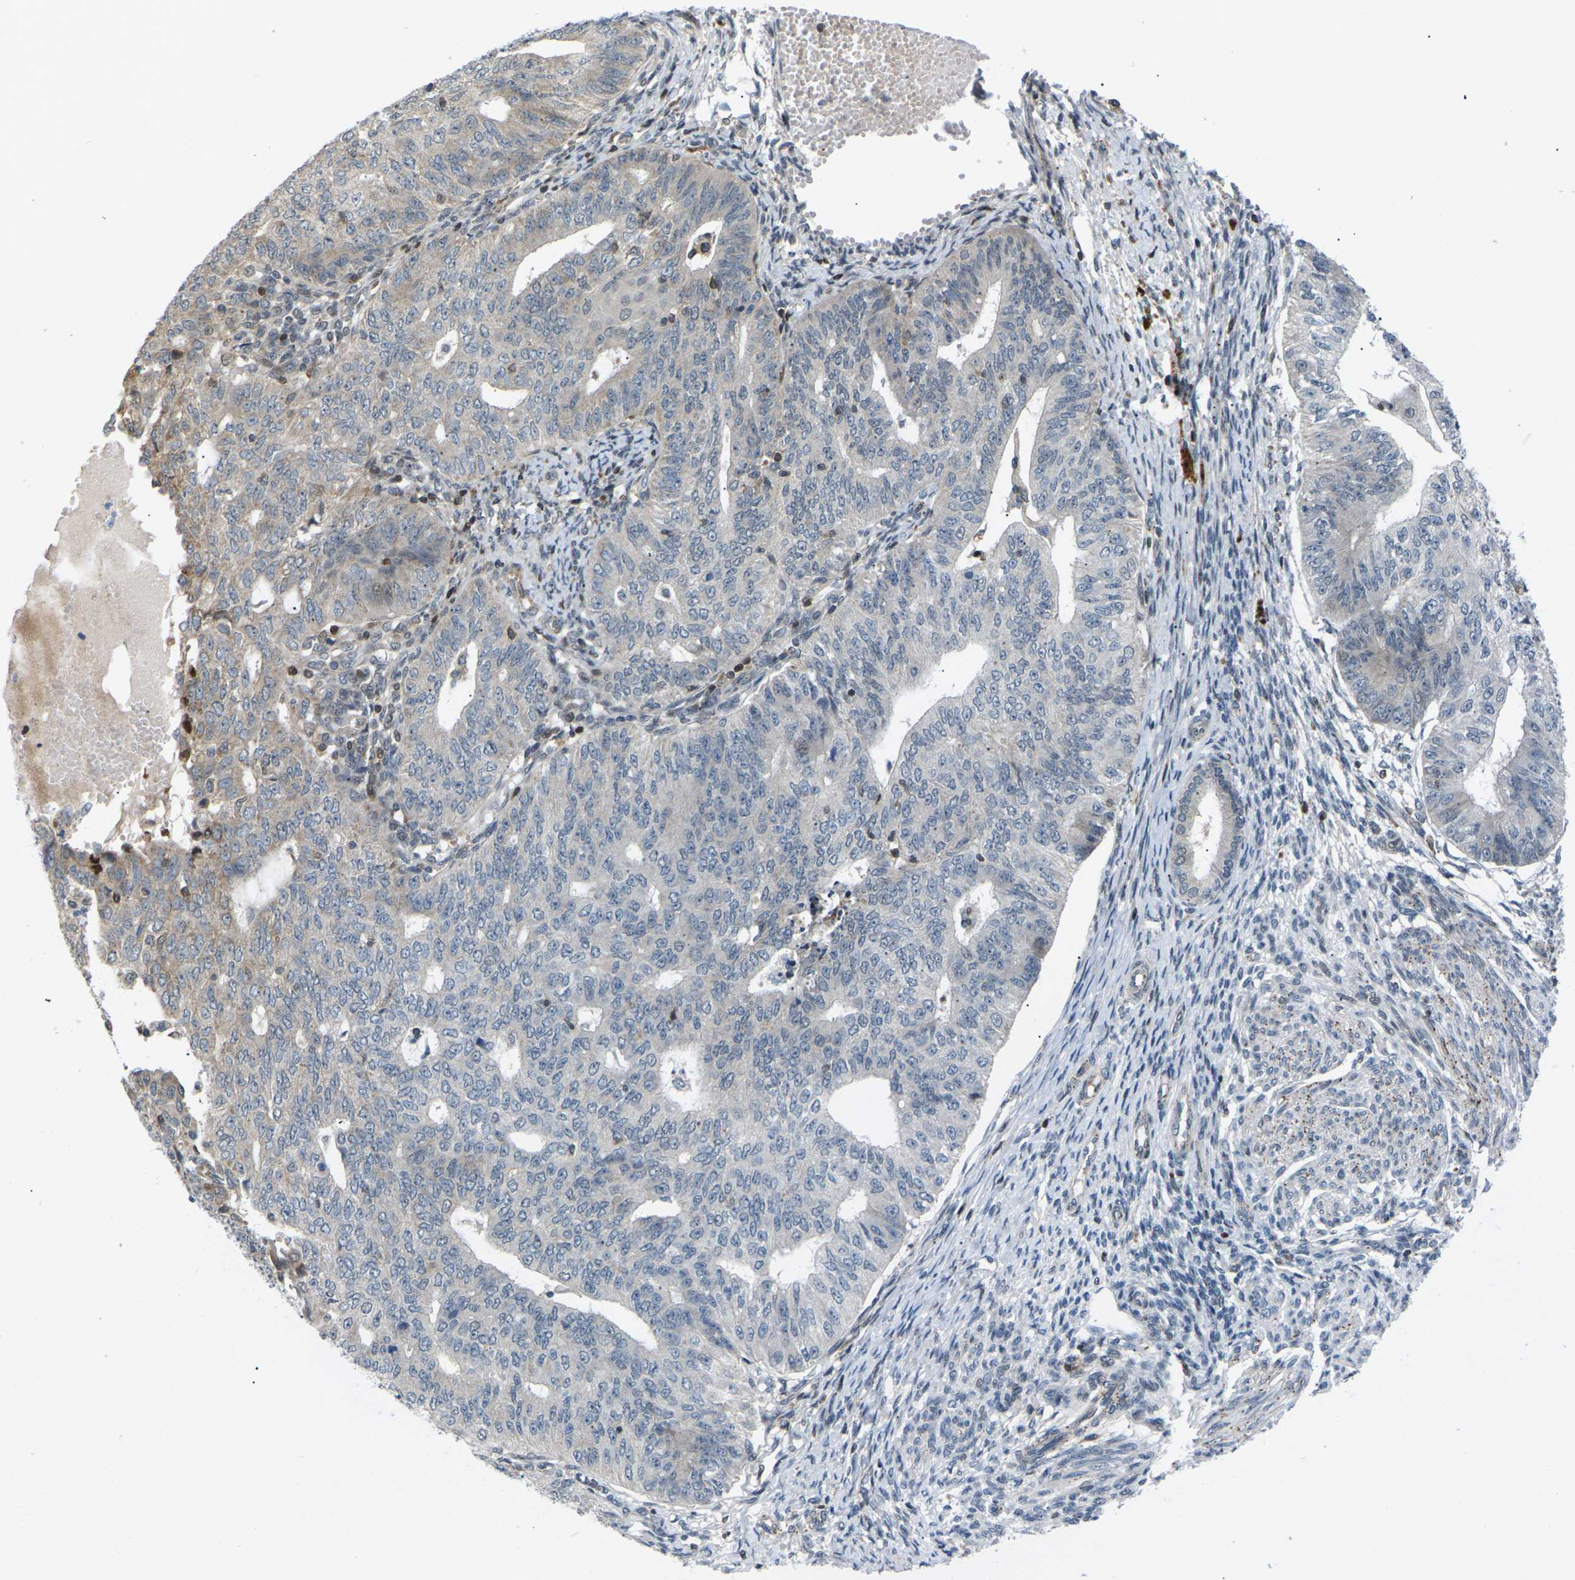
{"staining": {"intensity": "negative", "quantity": "none", "location": "none"}, "tissue": "endometrial cancer", "cell_type": "Tumor cells", "image_type": "cancer", "snomed": [{"axis": "morphology", "description": "Adenocarcinoma, NOS"}, {"axis": "topography", "description": "Endometrium"}], "caption": "A high-resolution image shows IHC staining of endometrial adenocarcinoma, which shows no significant staining in tumor cells.", "gene": "RPS6KA3", "patient": {"sex": "female", "age": 32}}